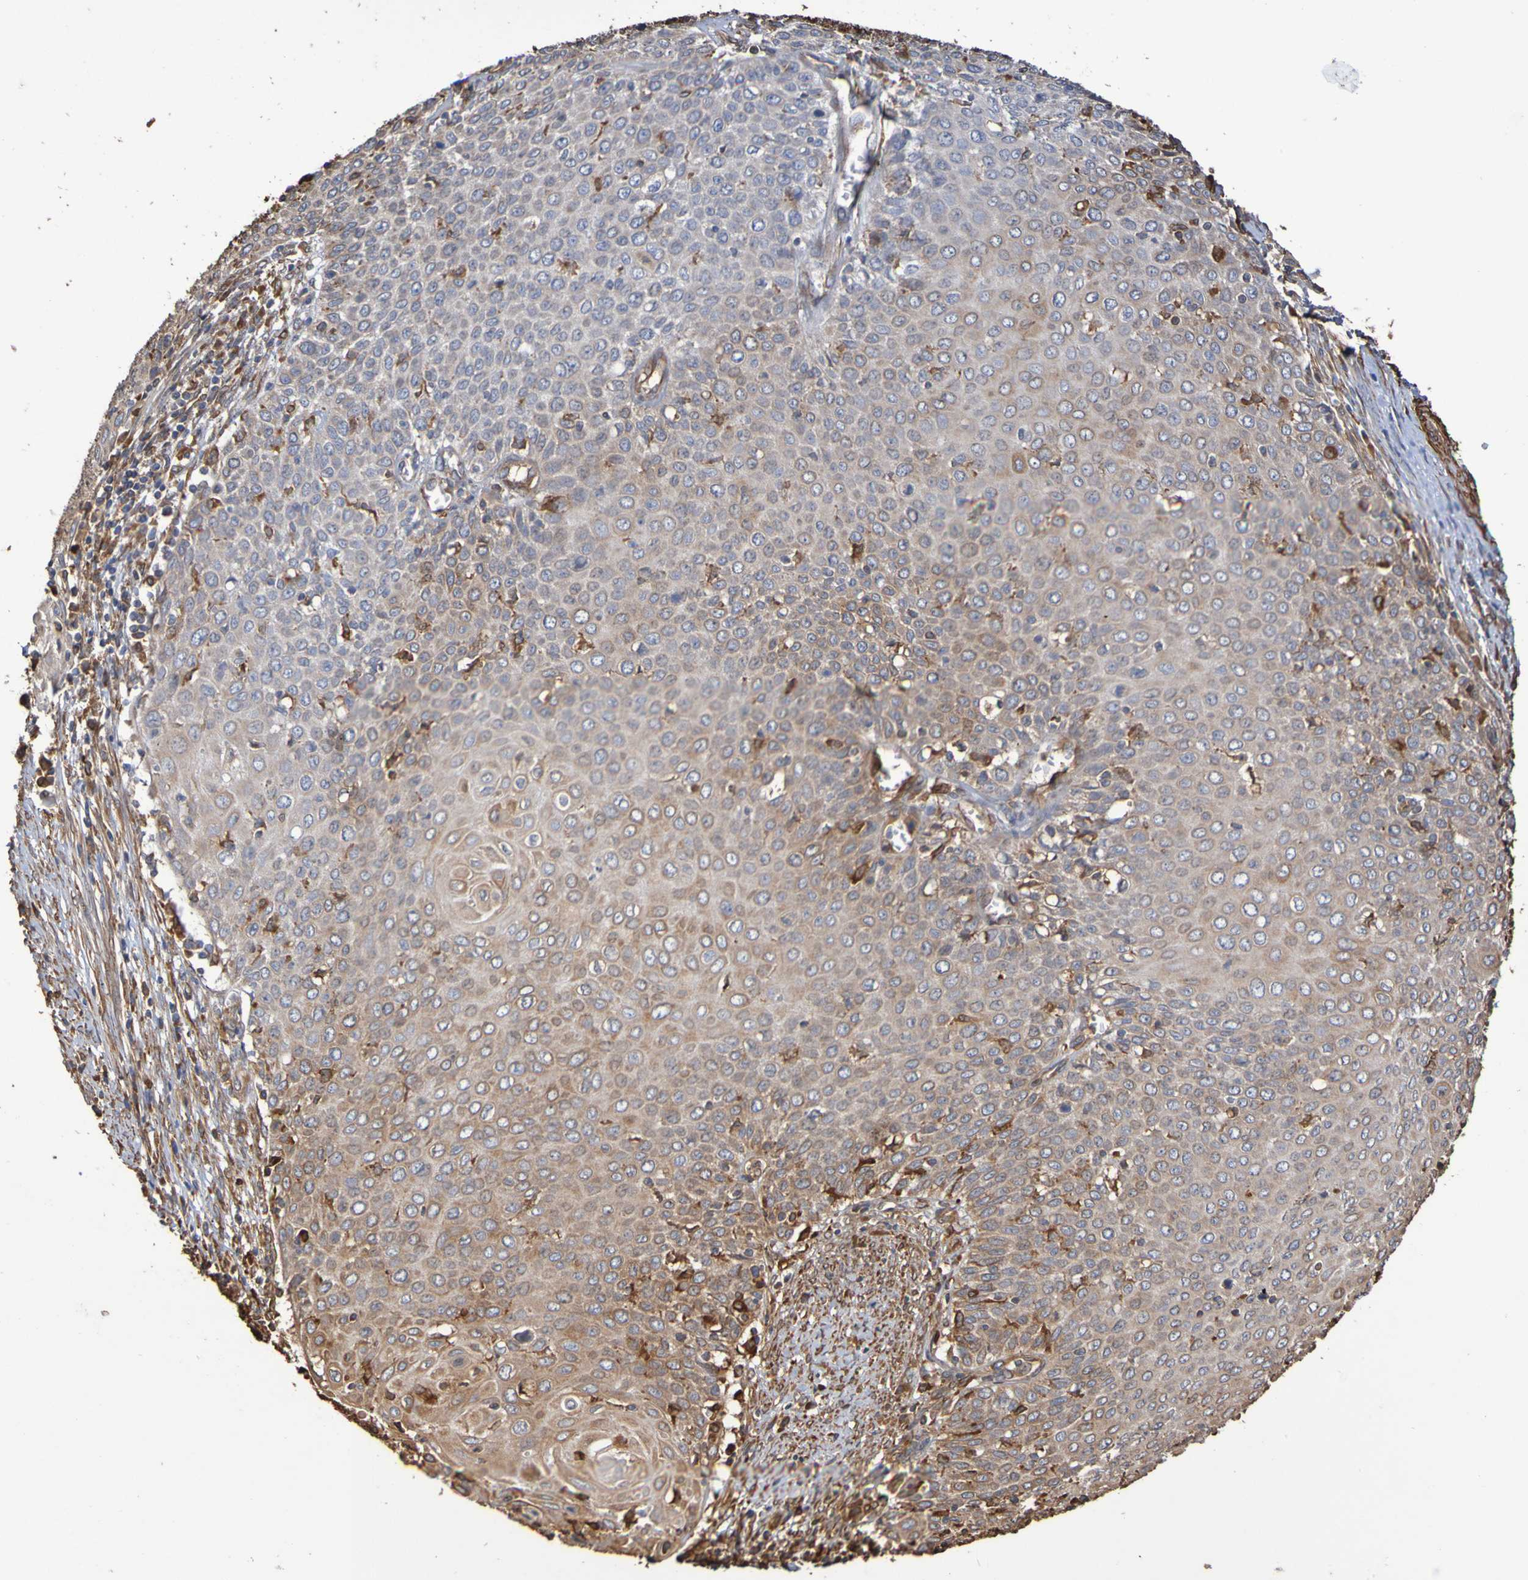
{"staining": {"intensity": "weak", "quantity": "25%-75%", "location": "cytoplasmic/membranous"}, "tissue": "cervical cancer", "cell_type": "Tumor cells", "image_type": "cancer", "snomed": [{"axis": "morphology", "description": "Squamous cell carcinoma, NOS"}, {"axis": "topography", "description": "Cervix"}], "caption": "Weak cytoplasmic/membranous positivity is identified in about 25%-75% of tumor cells in squamous cell carcinoma (cervical).", "gene": "RAB11A", "patient": {"sex": "female", "age": 39}}